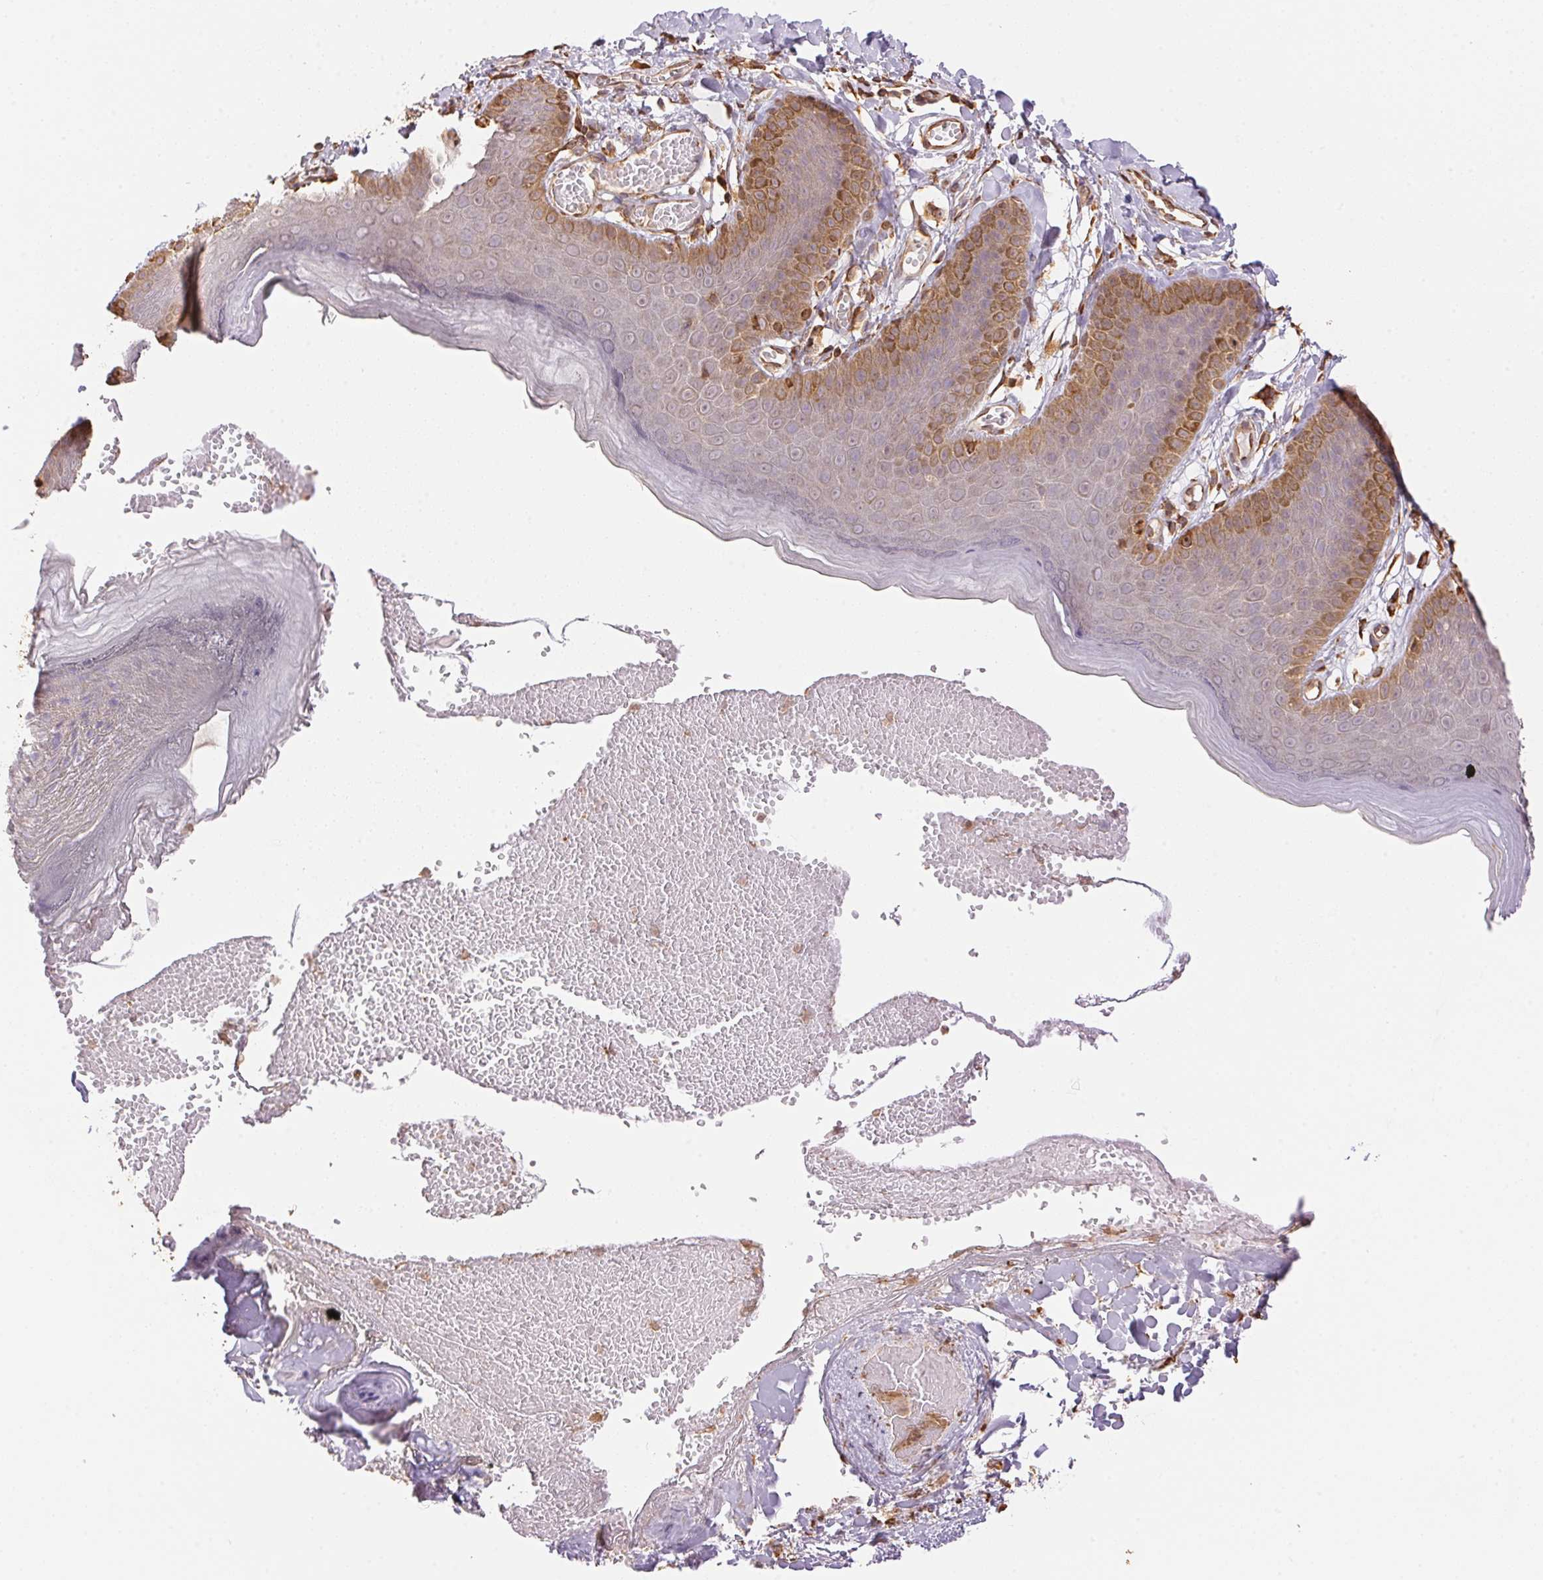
{"staining": {"intensity": "moderate", "quantity": "25%-75%", "location": "cytoplasmic/membranous"}, "tissue": "skin", "cell_type": "Epidermal cells", "image_type": "normal", "snomed": [{"axis": "morphology", "description": "Normal tissue, NOS"}, {"axis": "topography", "description": "Anal"}], "caption": "Protein analysis of benign skin exhibits moderate cytoplasmic/membranous staining in approximately 25%-75% of epidermal cells.", "gene": "C6orf163", "patient": {"sex": "male", "age": 53}}